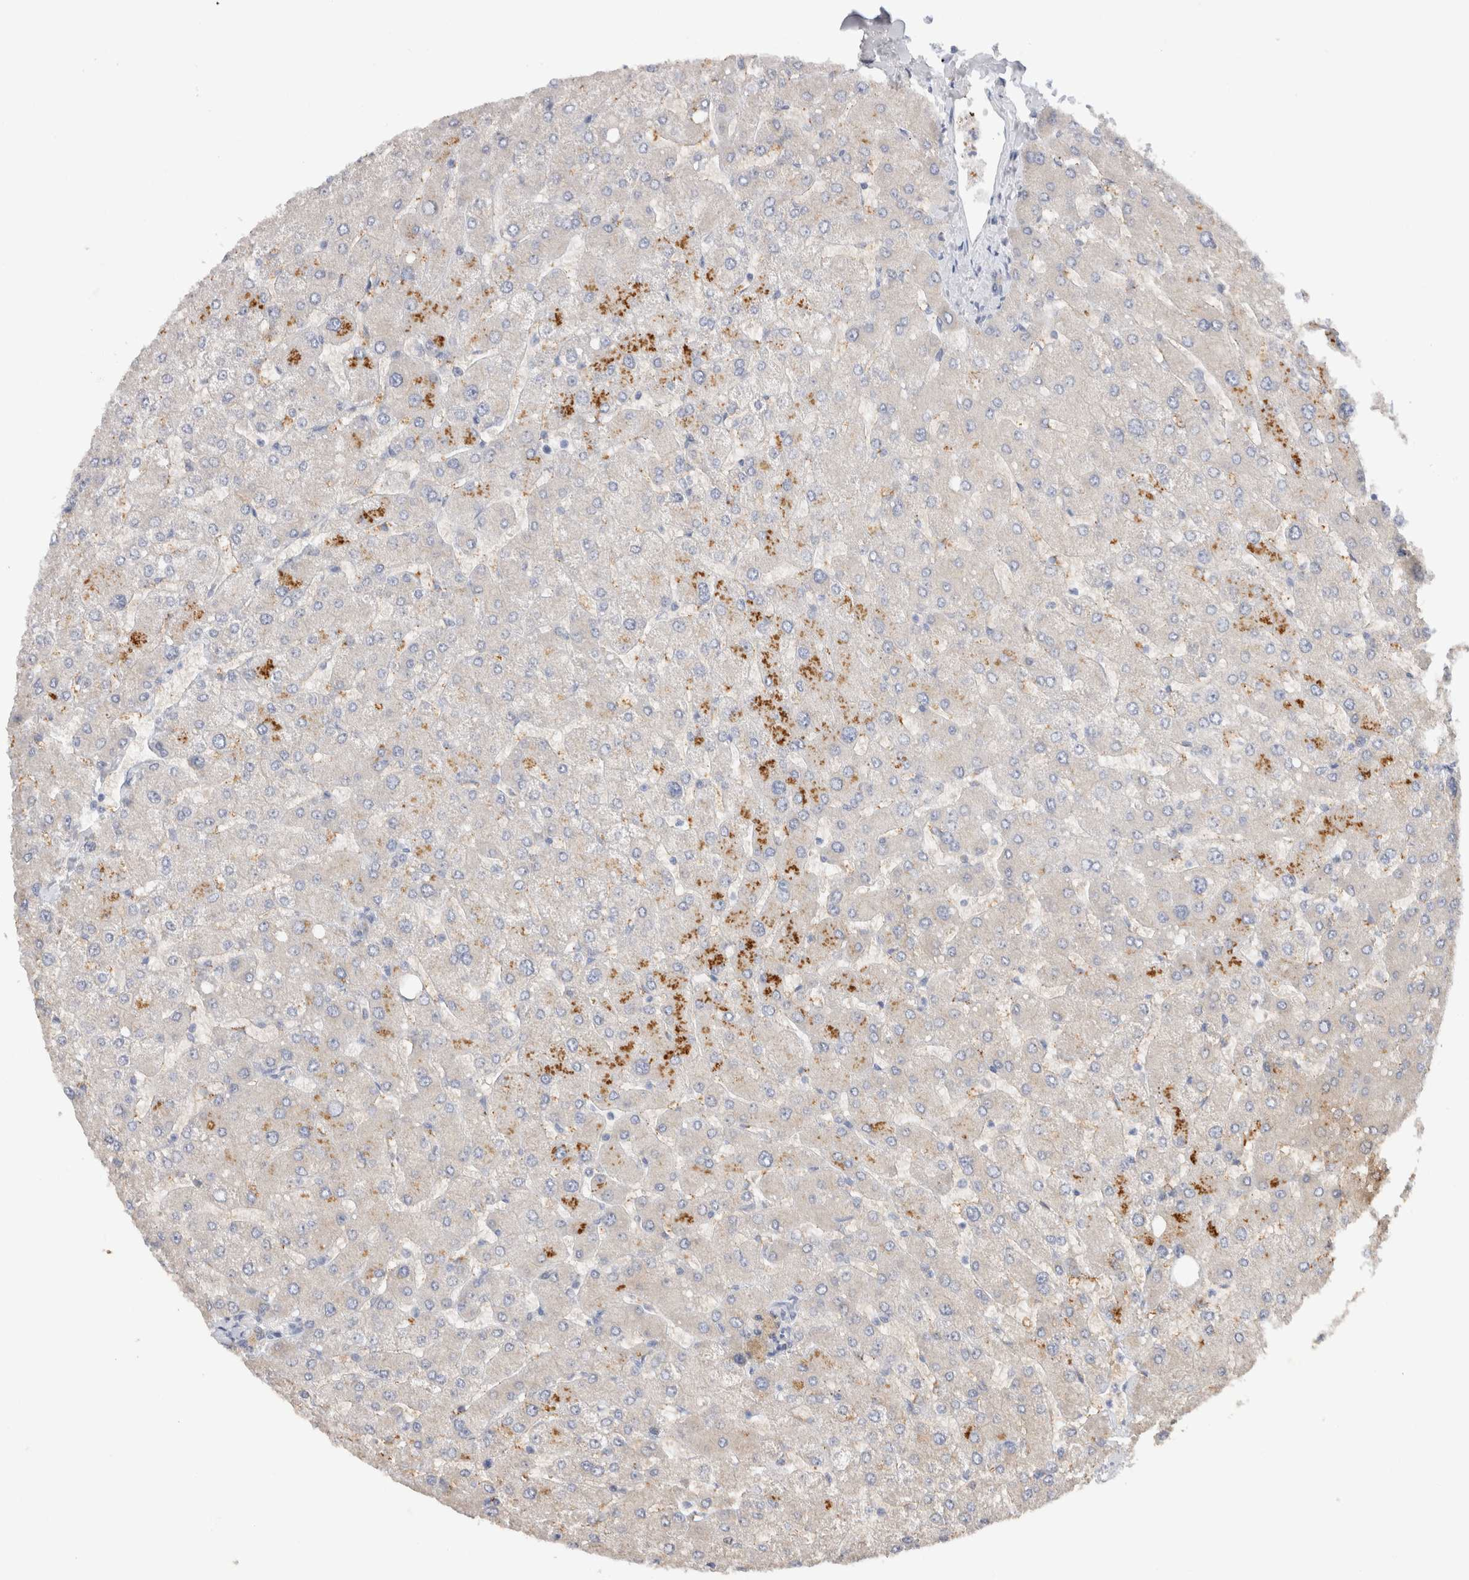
{"staining": {"intensity": "negative", "quantity": "none", "location": "none"}, "tissue": "liver", "cell_type": "Cholangiocytes", "image_type": "normal", "snomed": [{"axis": "morphology", "description": "Normal tissue, NOS"}, {"axis": "topography", "description": "Liver"}], "caption": "This is an IHC image of normal human liver. There is no positivity in cholangiocytes.", "gene": "GAS1", "patient": {"sex": "male", "age": 55}}